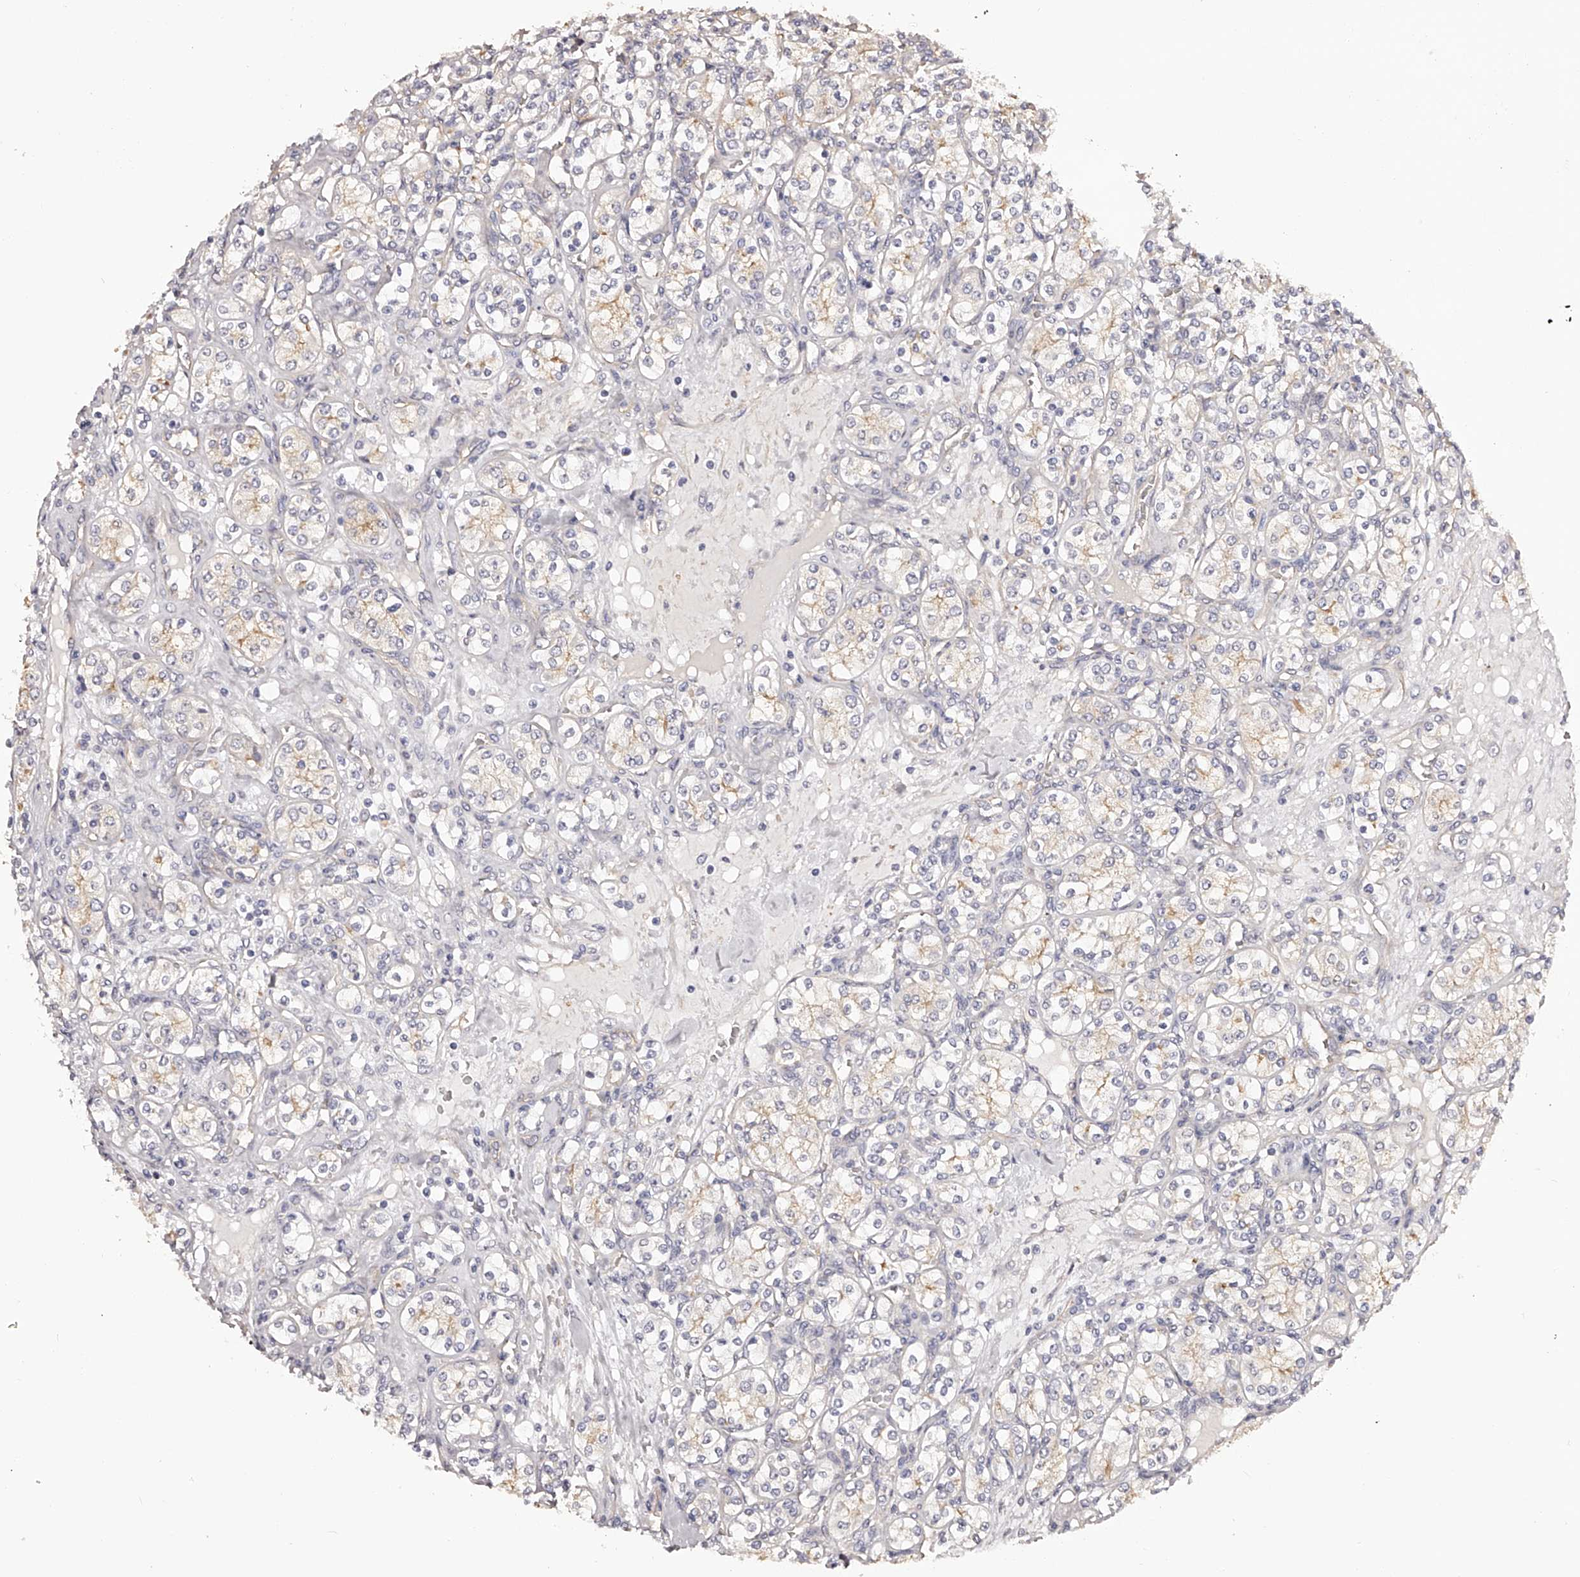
{"staining": {"intensity": "weak", "quantity": "25%-75%", "location": "cytoplasmic/membranous"}, "tissue": "renal cancer", "cell_type": "Tumor cells", "image_type": "cancer", "snomed": [{"axis": "morphology", "description": "Adenocarcinoma, NOS"}, {"axis": "topography", "description": "Kidney"}], "caption": "Immunohistochemistry micrograph of neoplastic tissue: renal cancer stained using immunohistochemistry (IHC) displays low levels of weak protein expression localized specifically in the cytoplasmic/membranous of tumor cells, appearing as a cytoplasmic/membranous brown color.", "gene": "LTV1", "patient": {"sex": "male", "age": 77}}